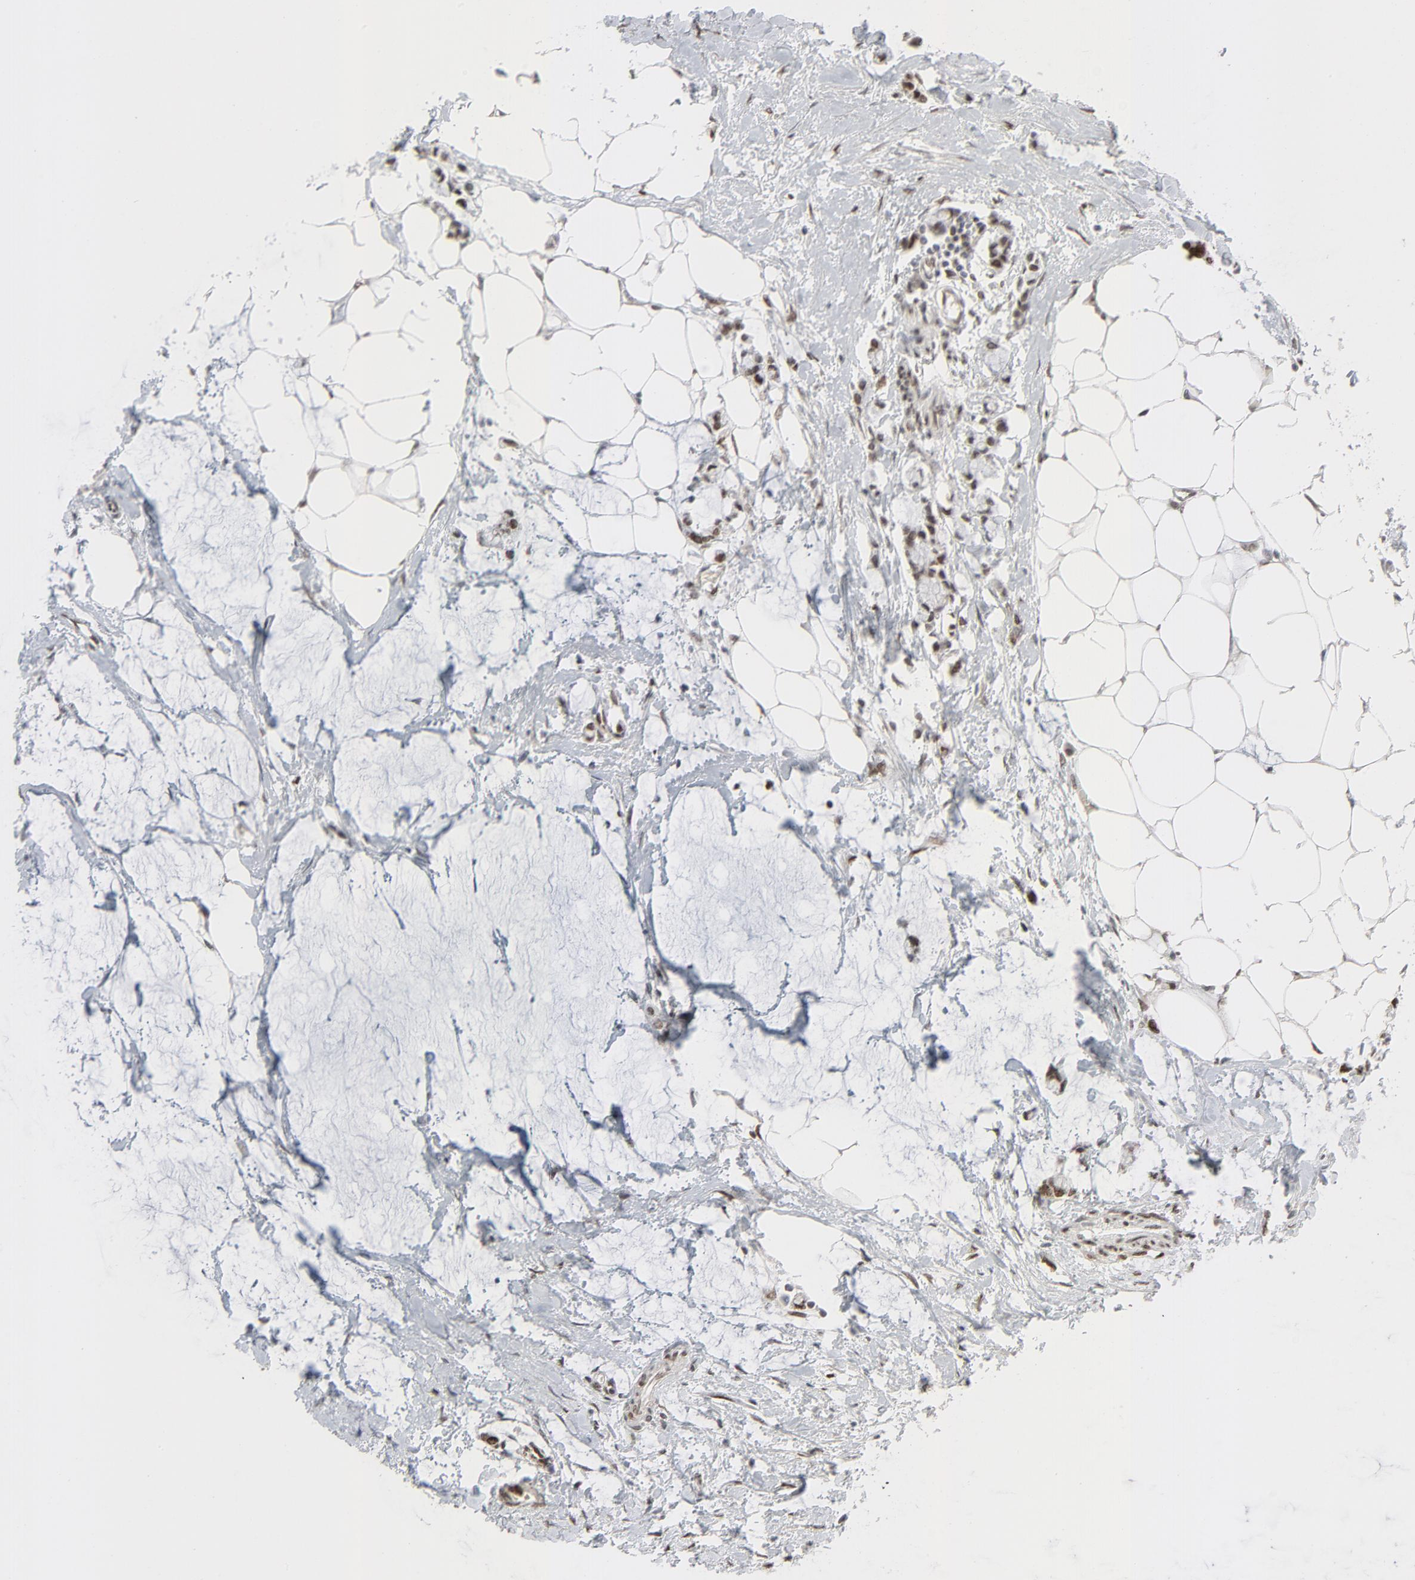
{"staining": {"intensity": "moderate", "quantity": ">75%", "location": "nuclear"}, "tissue": "colorectal cancer", "cell_type": "Tumor cells", "image_type": "cancer", "snomed": [{"axis": "morphology", "description": "Normal tissue, NOS"}, {"axis": "morphology", "description": "Adenocarcinoma, NOS"}, {"axis": "topography", "description": "Colon"}, {"axis": "topography", "description": "Peripheral nerve tissue"}], "caption": "This is a photomicrograph of immunohistochemistry staining of adenocarcinoma (colorectal), which shows moderate expression in the nuclear of tumor cells.", "gene": "CUX1", "patient": {"sex": "male", "age": 14}}